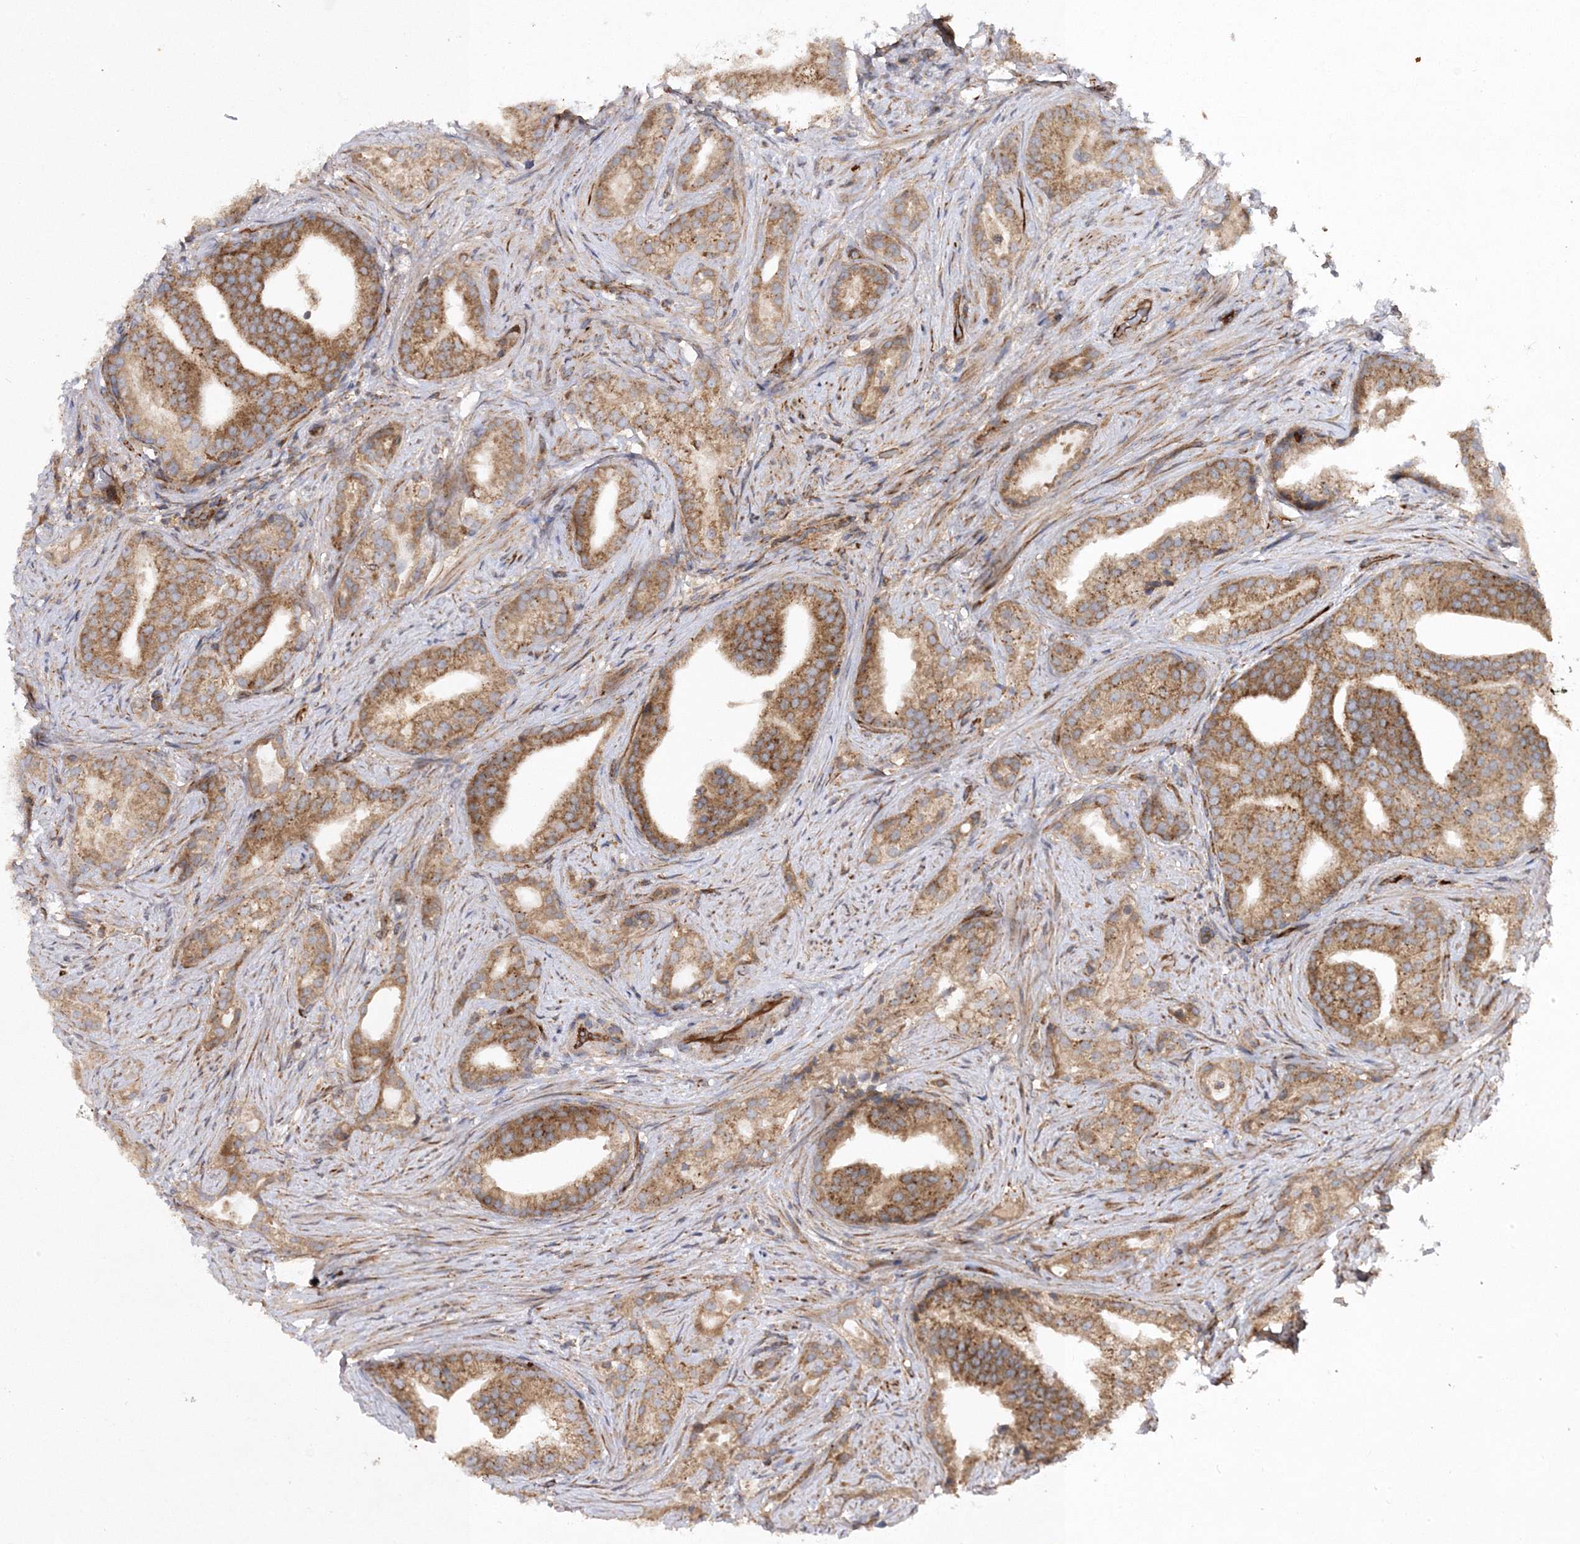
{"staining": {"intensity": "moderate", "quantity": ">75%", "location": "cytoplasmic/membranous"}, "tissue": "prostate cancer", "cell_type": "Tumor cells", "image_type": "cancer", "snomed": [{"axis": "morphology", "description": "Adenocarcinoma, Low grade"}, {"axis": "topography", "description": "Prostate"}], "caption": "Prostate cancer (adenocarcinoma (low-grade)) stained for a protein (brown) reveals moderate cytoplasmic/membranous positive positivity in approximately >75% of tumor cells.", "gene": "DNAJC13", "patient": {"sex": "male", "age": 71}}